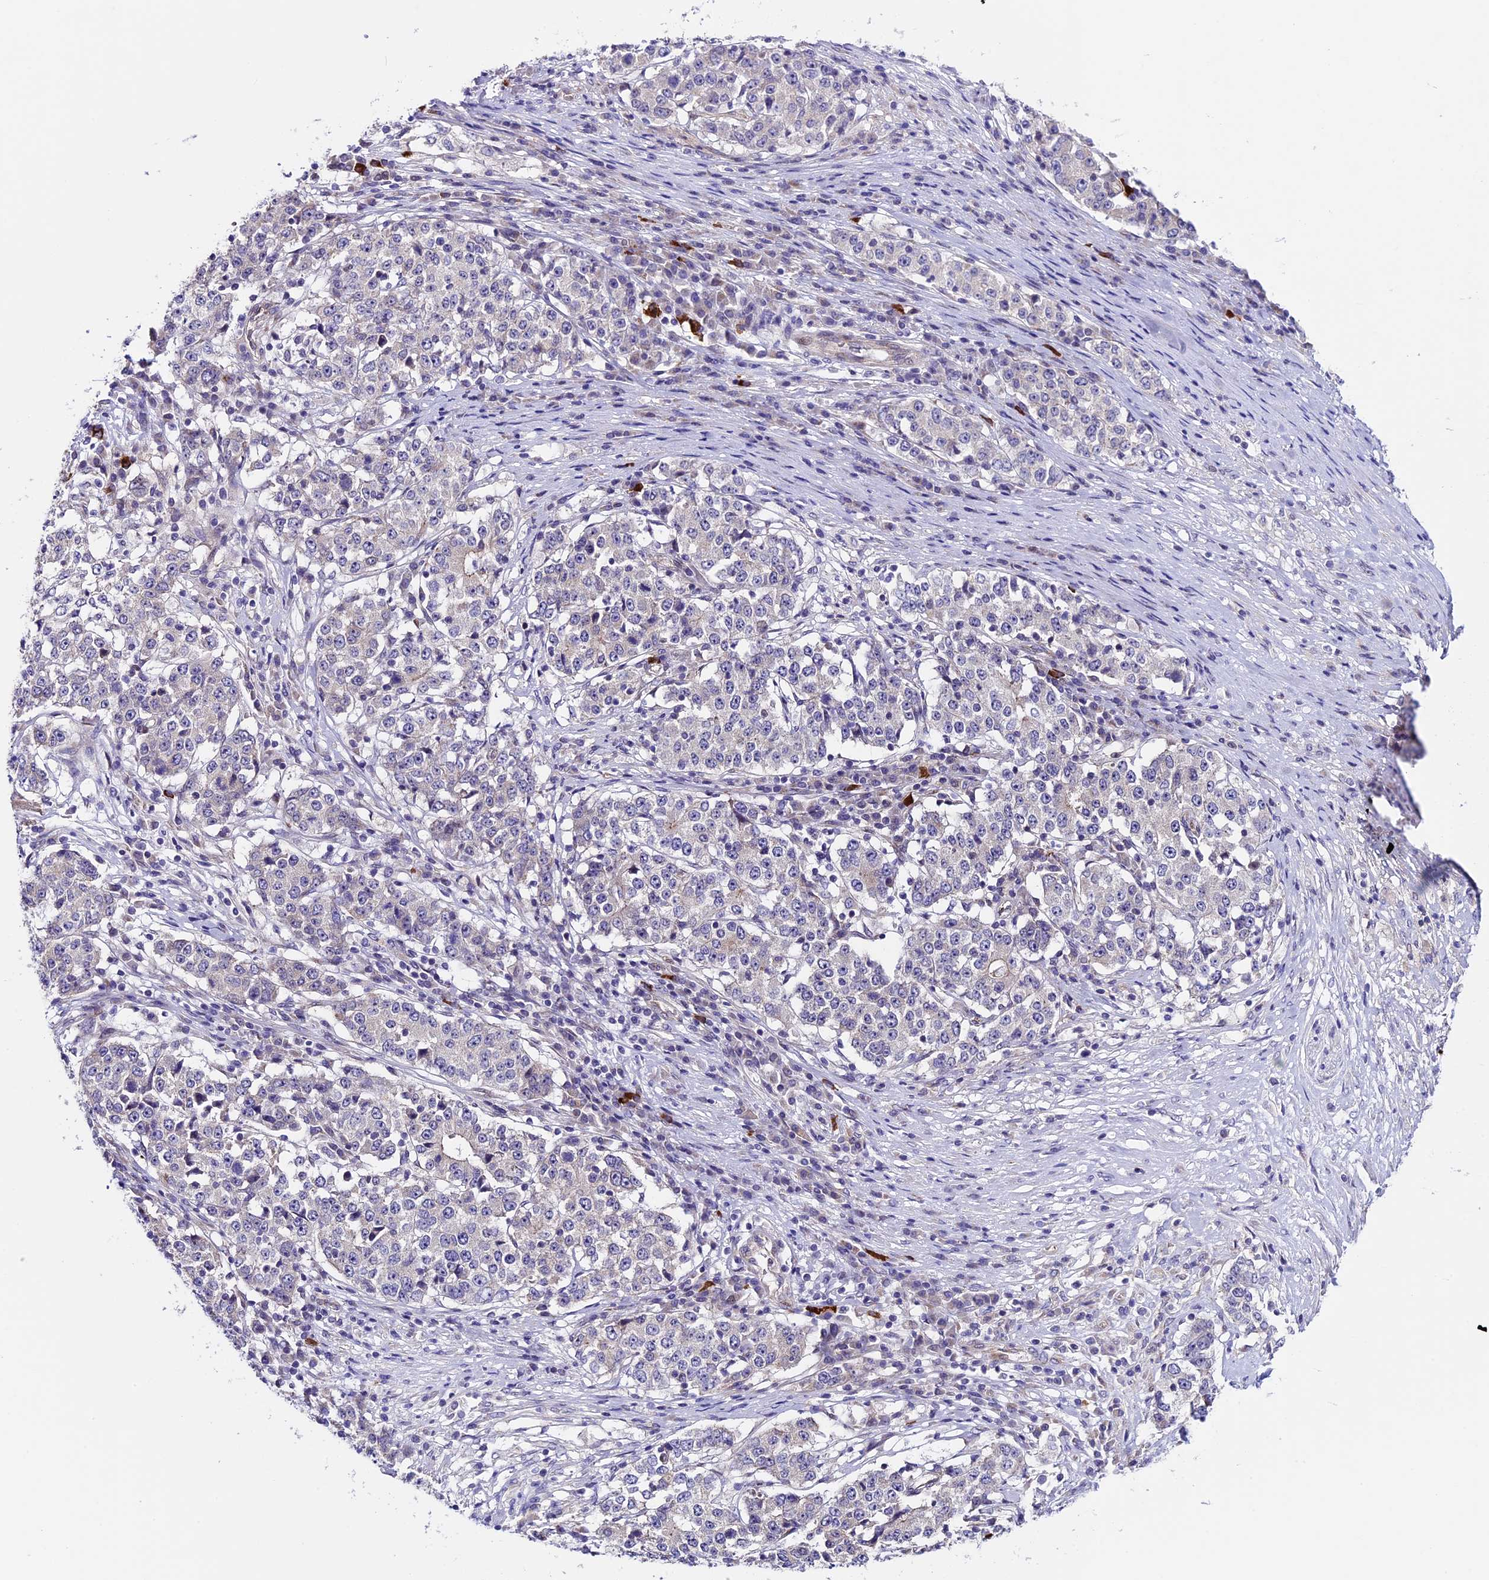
{"staining": {"intensity": "negative", "quantity": "none", "location": "none"}, "tissue": "stomach cancer", "cell_type": "Tumor cells", "image_type": "cancer", "snomed": [{"axis": "morphology", "description": "Adenocarcinoma, NOS"}, {"axis": "topography", "description": "Stomach"}], "caption": "IHC micrograph of neoplastic tissue: stomach cancer (adenocarcinoma) stained with DAB displays no significant protein staining in tumor cells.", "gene": "TMEM171", "patient": {"sex": "male", "age": 59}}